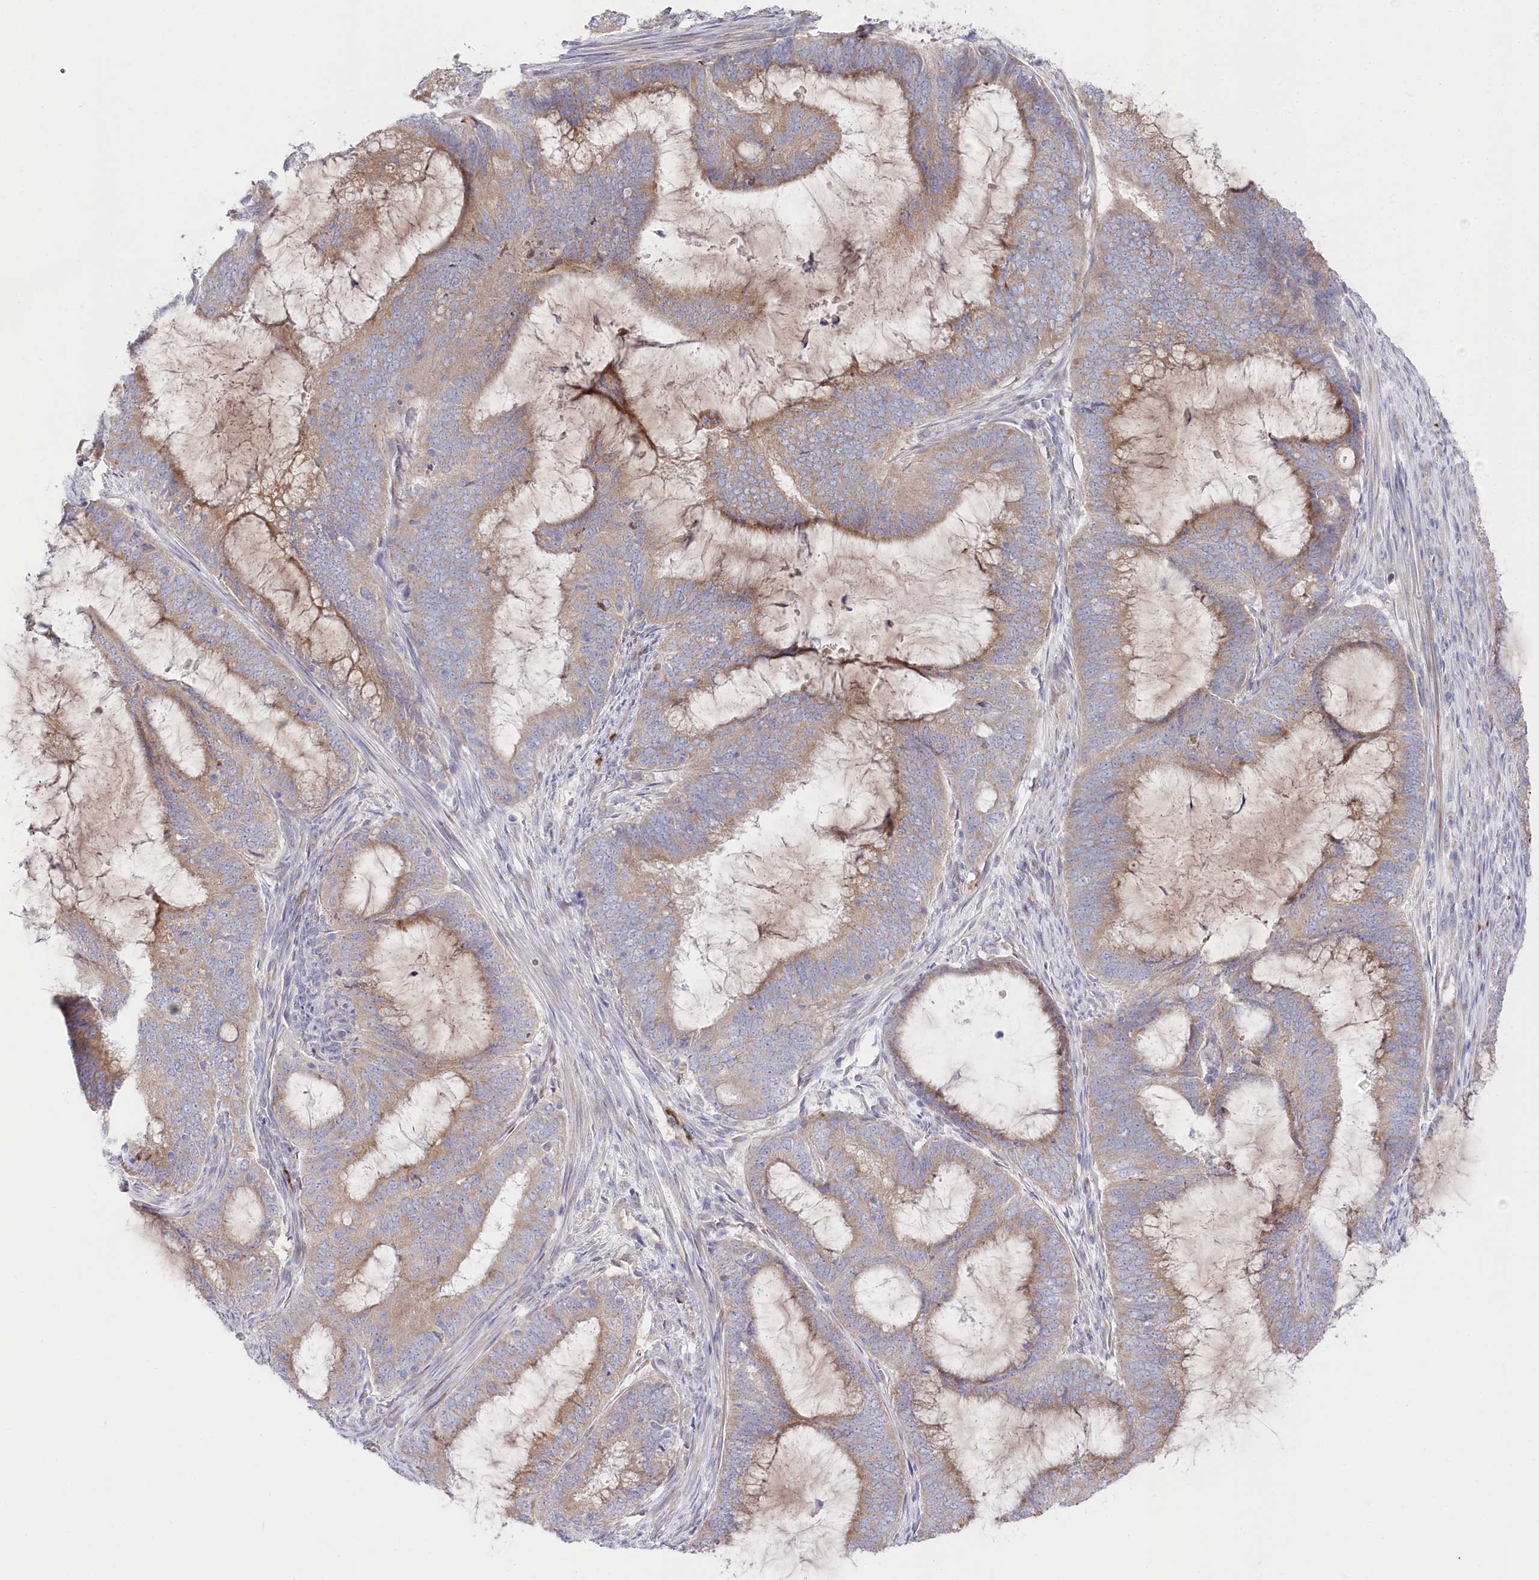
{"staining": {"intensity": "weak", "quantity": ">75%", "location": "cytoplasmic/membranous"}, "tissue": "endometrial cancer", "cell_type": "Tumor cells", "image_type": "cancer", "snomed": [{"axis": "morphology", "description": "Adenocarcinoma, NOS"}, {"axis": "topography", "description": "Endometrium"}], "caption": "Weak cytoplasmic/membranous protein expression is identified in approximately >75% of tumor cells in endometrial cancer (adenocarcinoma). The protein is stained brown, and the nuclei are stained in blue (DAB IHC with brightfield microscopy, high magnification).", "gene": "POGLUT1", "patient": {"sex": "female", "age": 51}}